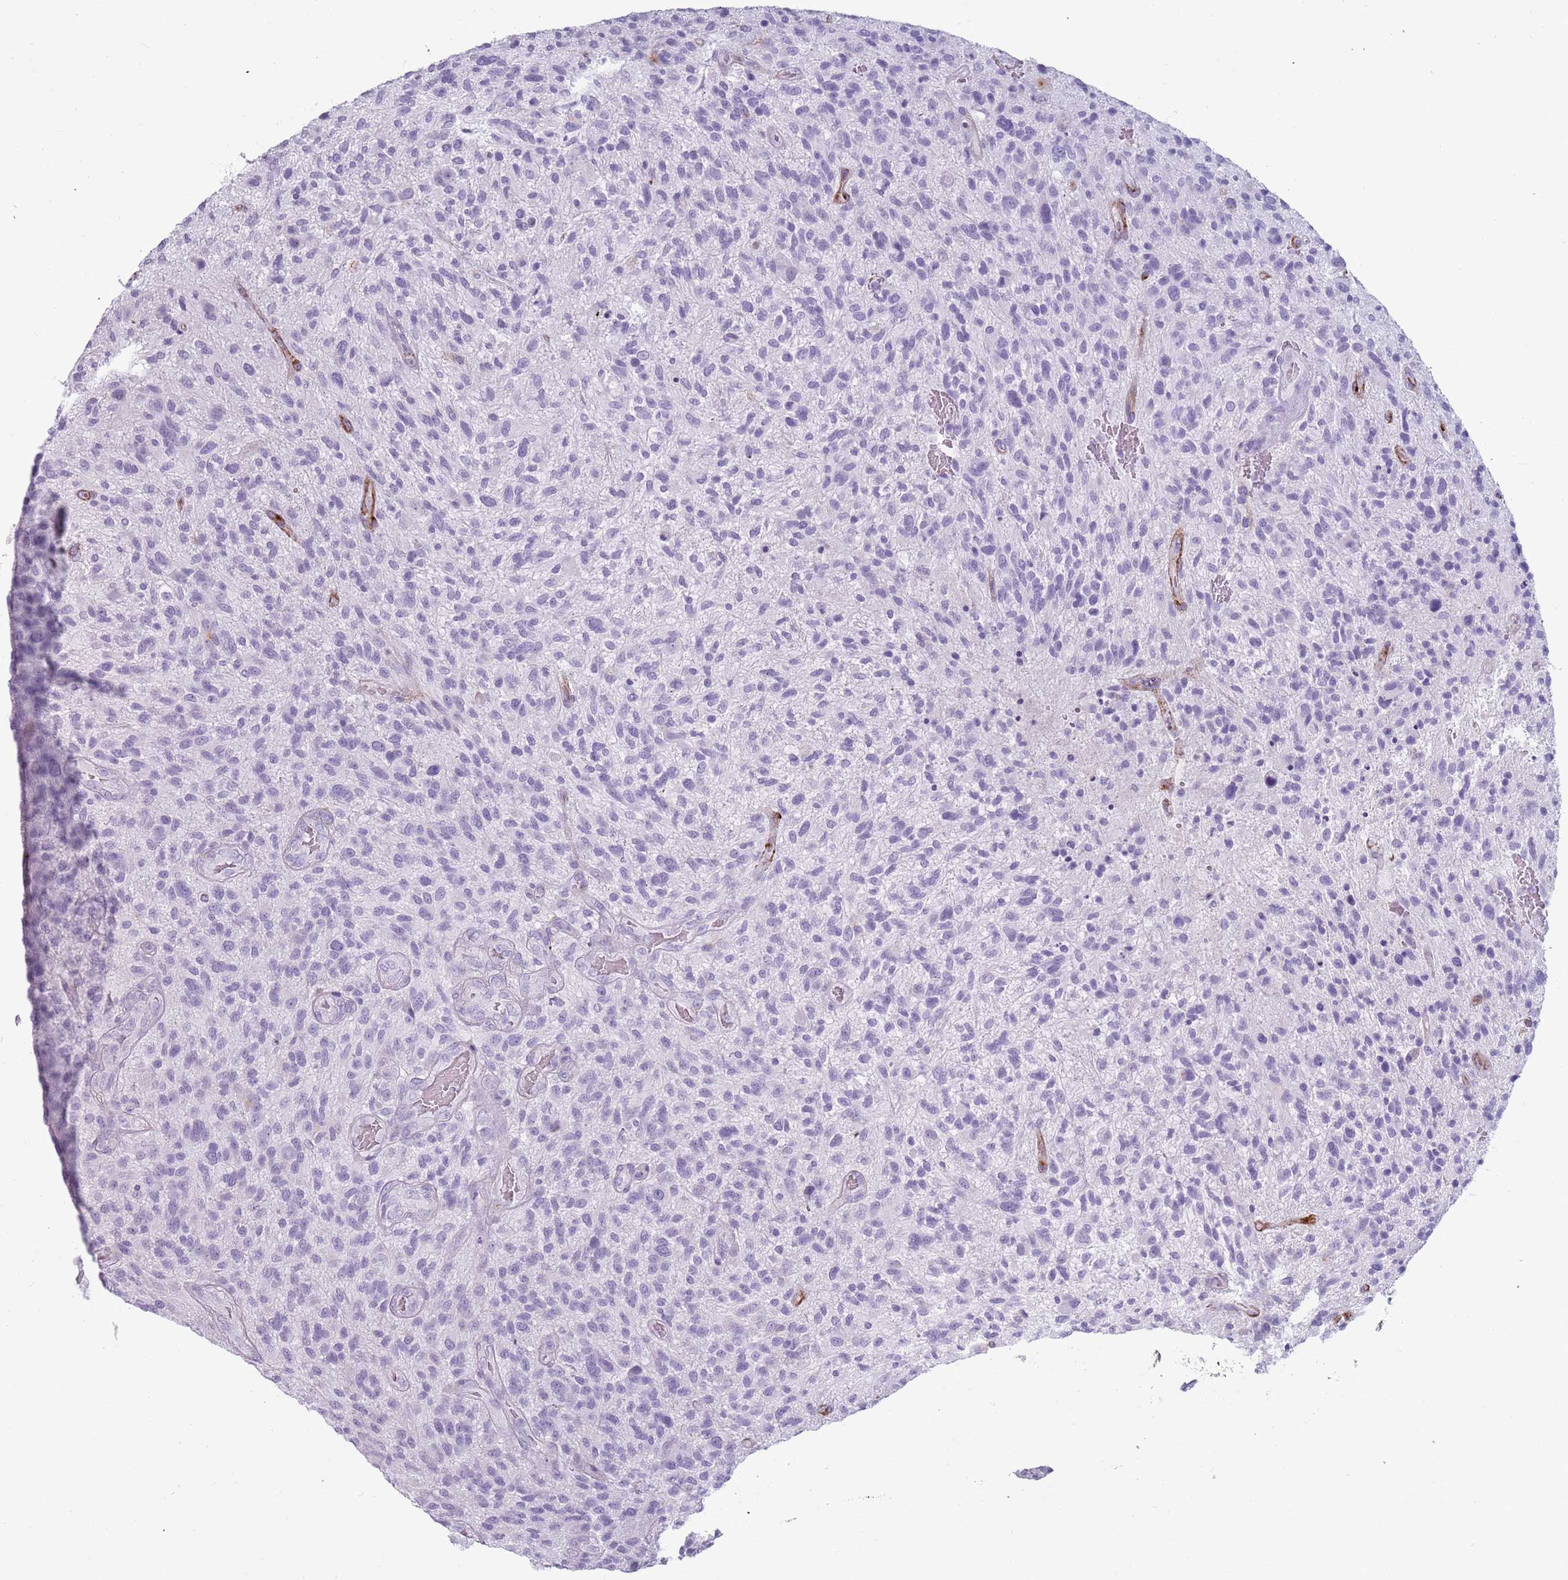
{"staining": {"intensity": "negative", "quantity": "none", "location": "none"}, "tissue": "glioma", "cell_type": "Tumor cells", "image_type": "cancer", "snomed": [{"axis": "morphology", "description": "Glioma, malignant, High grade"}, {"axis": "topography", "description": "Brain"}], "caption": "Glioma was stained to show a protein in brown. There is no significant positivity in tumor cells.", "gene": "COLEC12", "patient": {"sex": "male", "age": 47}}